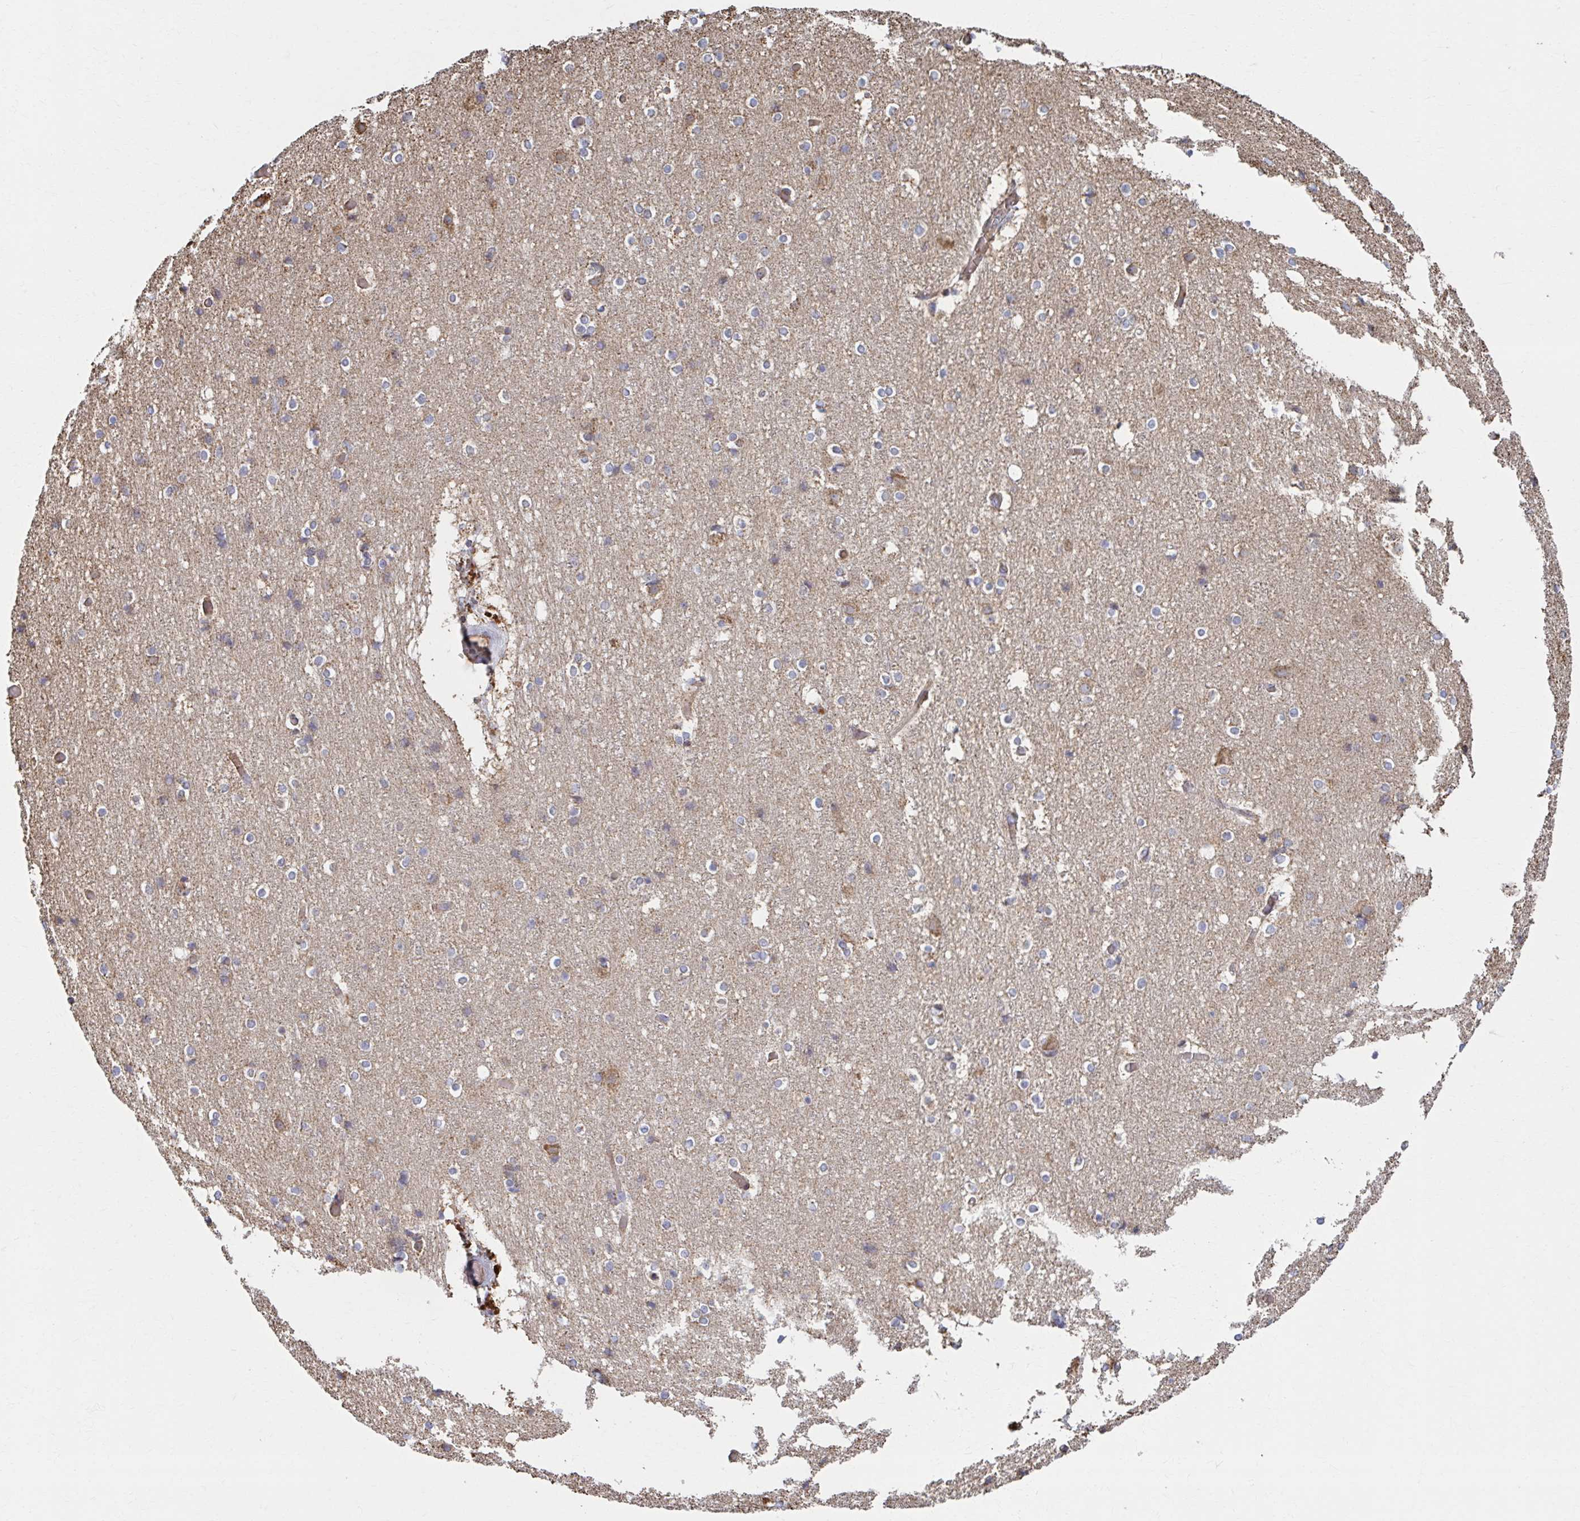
{"staining": {"intensity": "moderate", "quantity": ">75%", "location": "cytoplasmic/membranous"}, "tissue": "cerebral cortex", "cell_type": "Endothelial cells", "image_type": "normal", "snomed": [{"axis": "morphology", "description": "Normal tissue, NOS"}, {"axis": "topography", "description": "Cerebral cortex"}], "caption": "High-magnification brightfield microscopy of benign cerebral cortex stained with DAB (3,3'-diaminobenzidine) (brown) and counterstained with hematoxylin (blue). endothelial cells exhibit moderate cytoplasmic/membranous expression is seen in approximately>75% of cells.", "gene": "SAT1", "patient": {"sex": "female", "age": 52}}